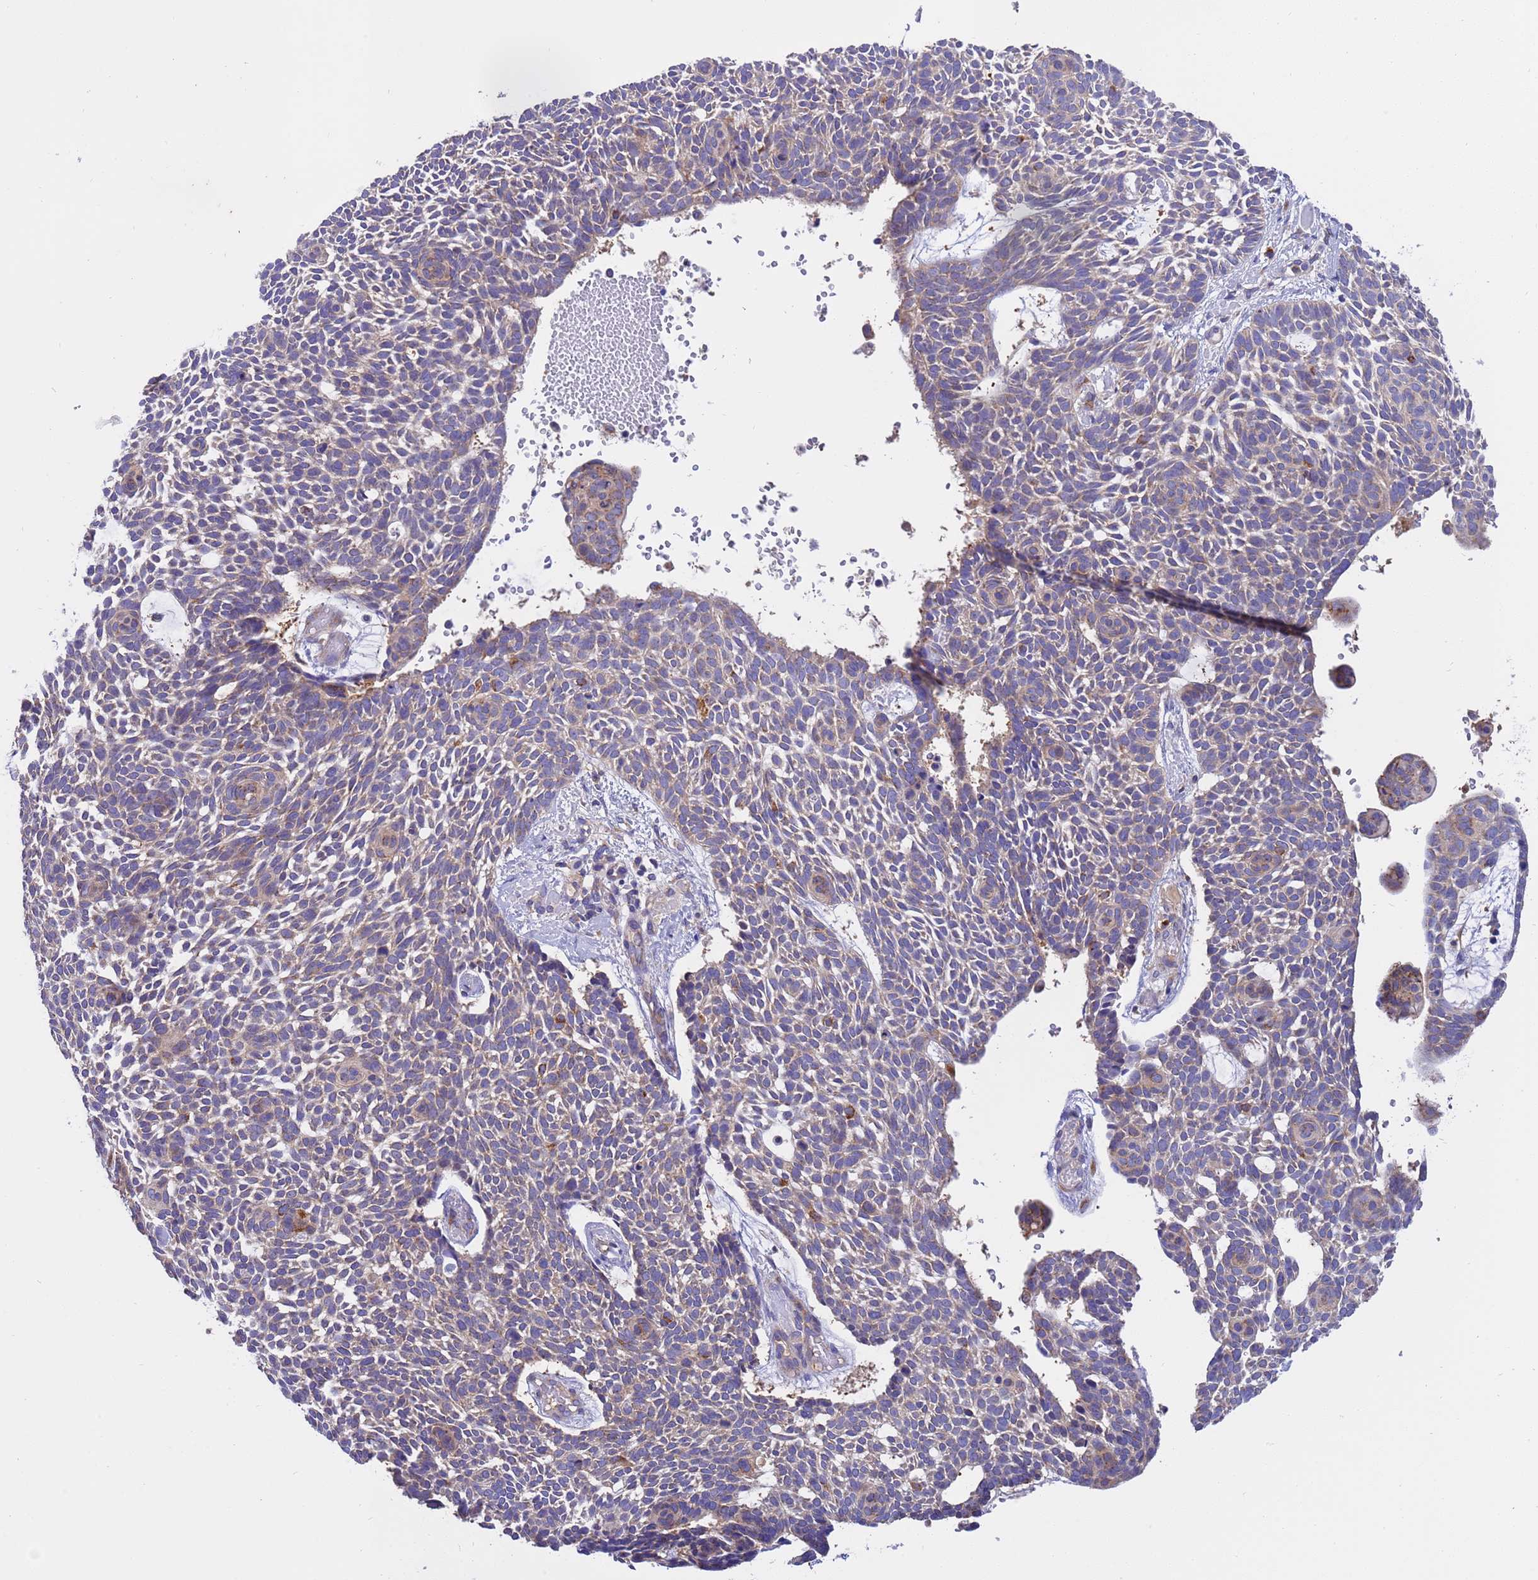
{"staining": {"intensity": "weak", "quantity": "25%-75%", "location": "cytoplasmic/membranous"}, "tissue": "skin cancer", "cell_type": "Tumor cells", "image_type": "cancer", "snomed": [{"axis": "morphology", "description": "Basal cell carcinoma"}, {"axis": "topography", "description": "Skin"}], "caption": "Immunohistochemical staining of basal cell carcinoma (skin) displays low levels of weak cytoplasmic/membranous expression in about 25%-75% of tumor cells.", "gene": "ANAPC1", "patient": {"sex": "male", "age": 61}}